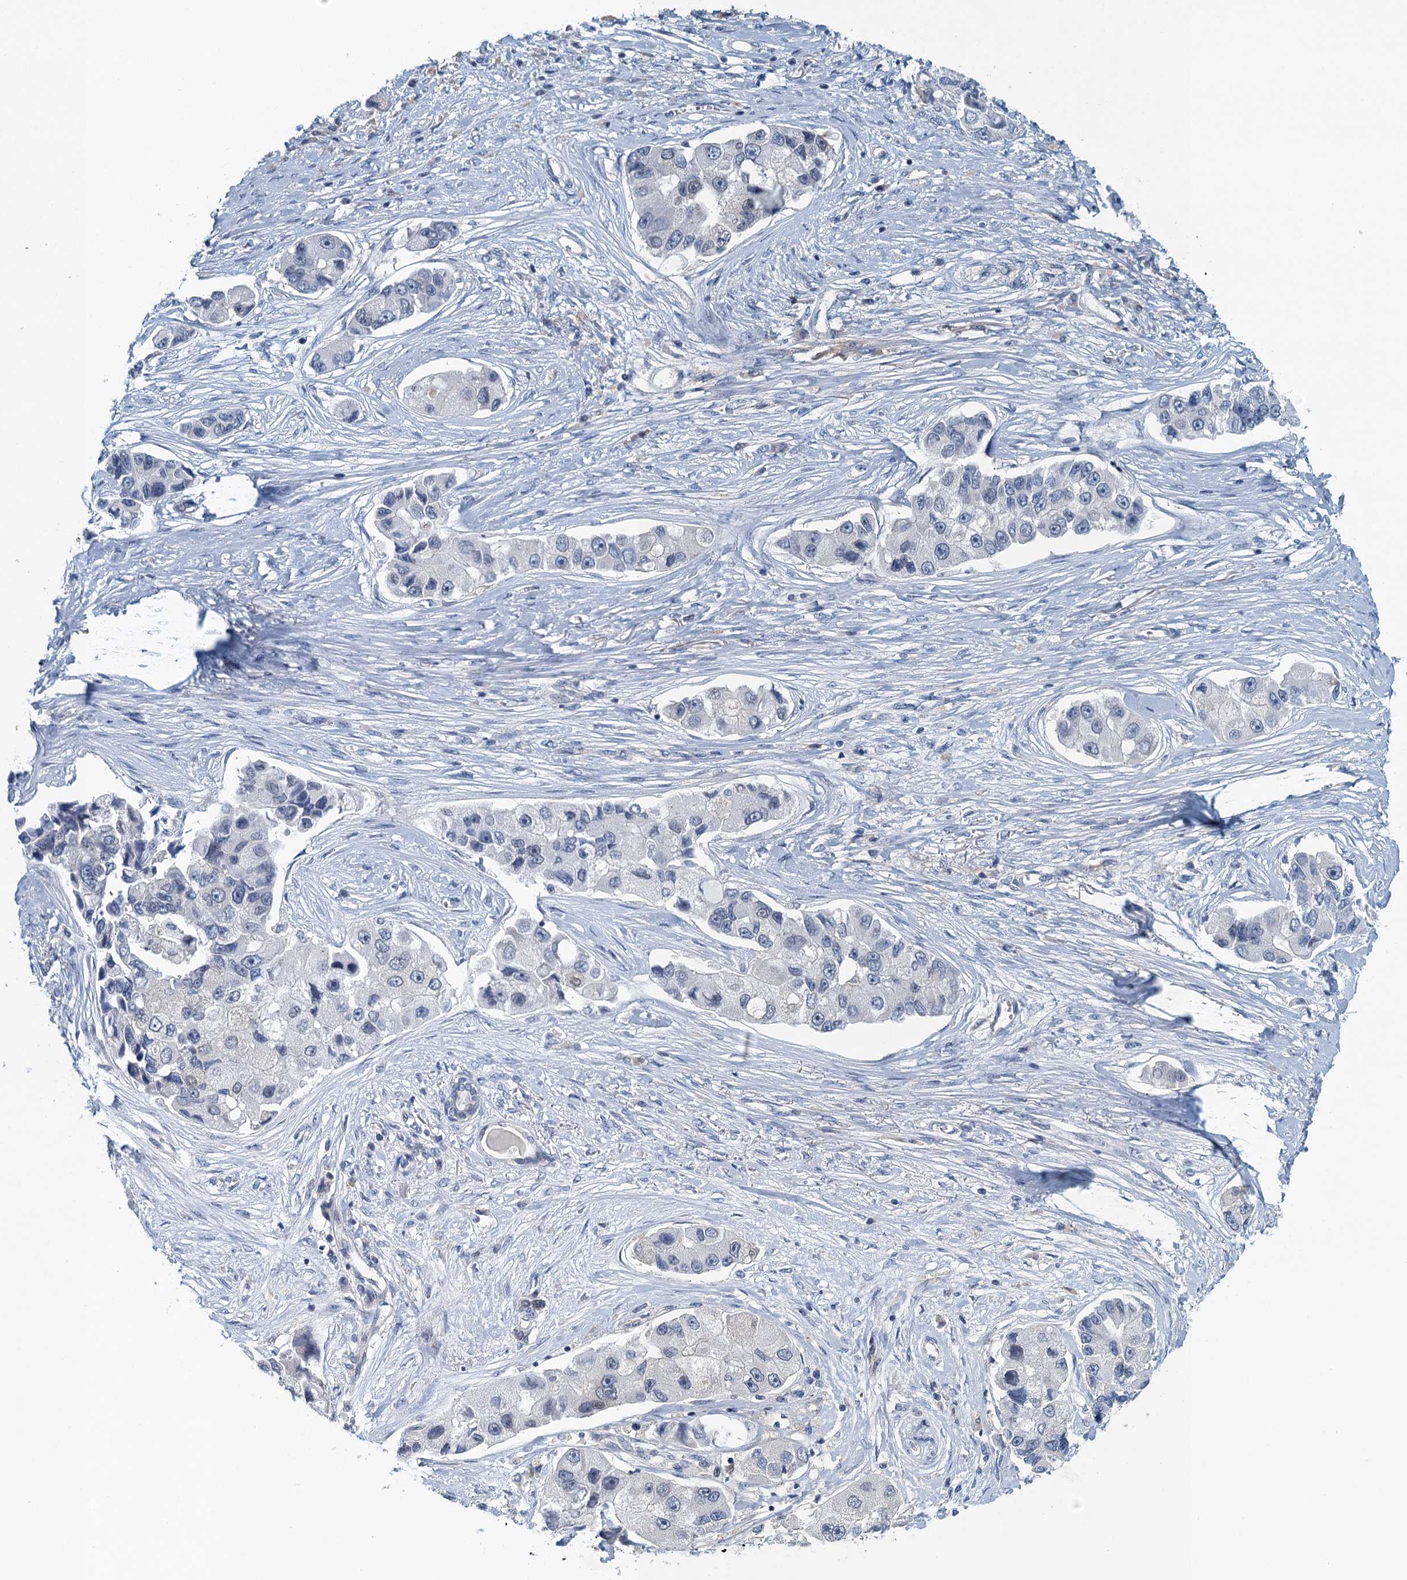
{"staining": {"intensity": "negative", "quantity": "none", "location": "none"}, "tissue": "lung cancer", "cell_type": "Tumor cells", "image_type": "cancer", "snomed": [{"axis": "morphology", "description": "Adenocarcinoma, NOS"}, {"axis": "topography", "description": "Lung"}], "caption": "Tumor cells show no significant protein expression in lung cancer (adenocarcinoma).", "gene": "NCKAP1L", "patient": {"sex": "female", "age": 54}}